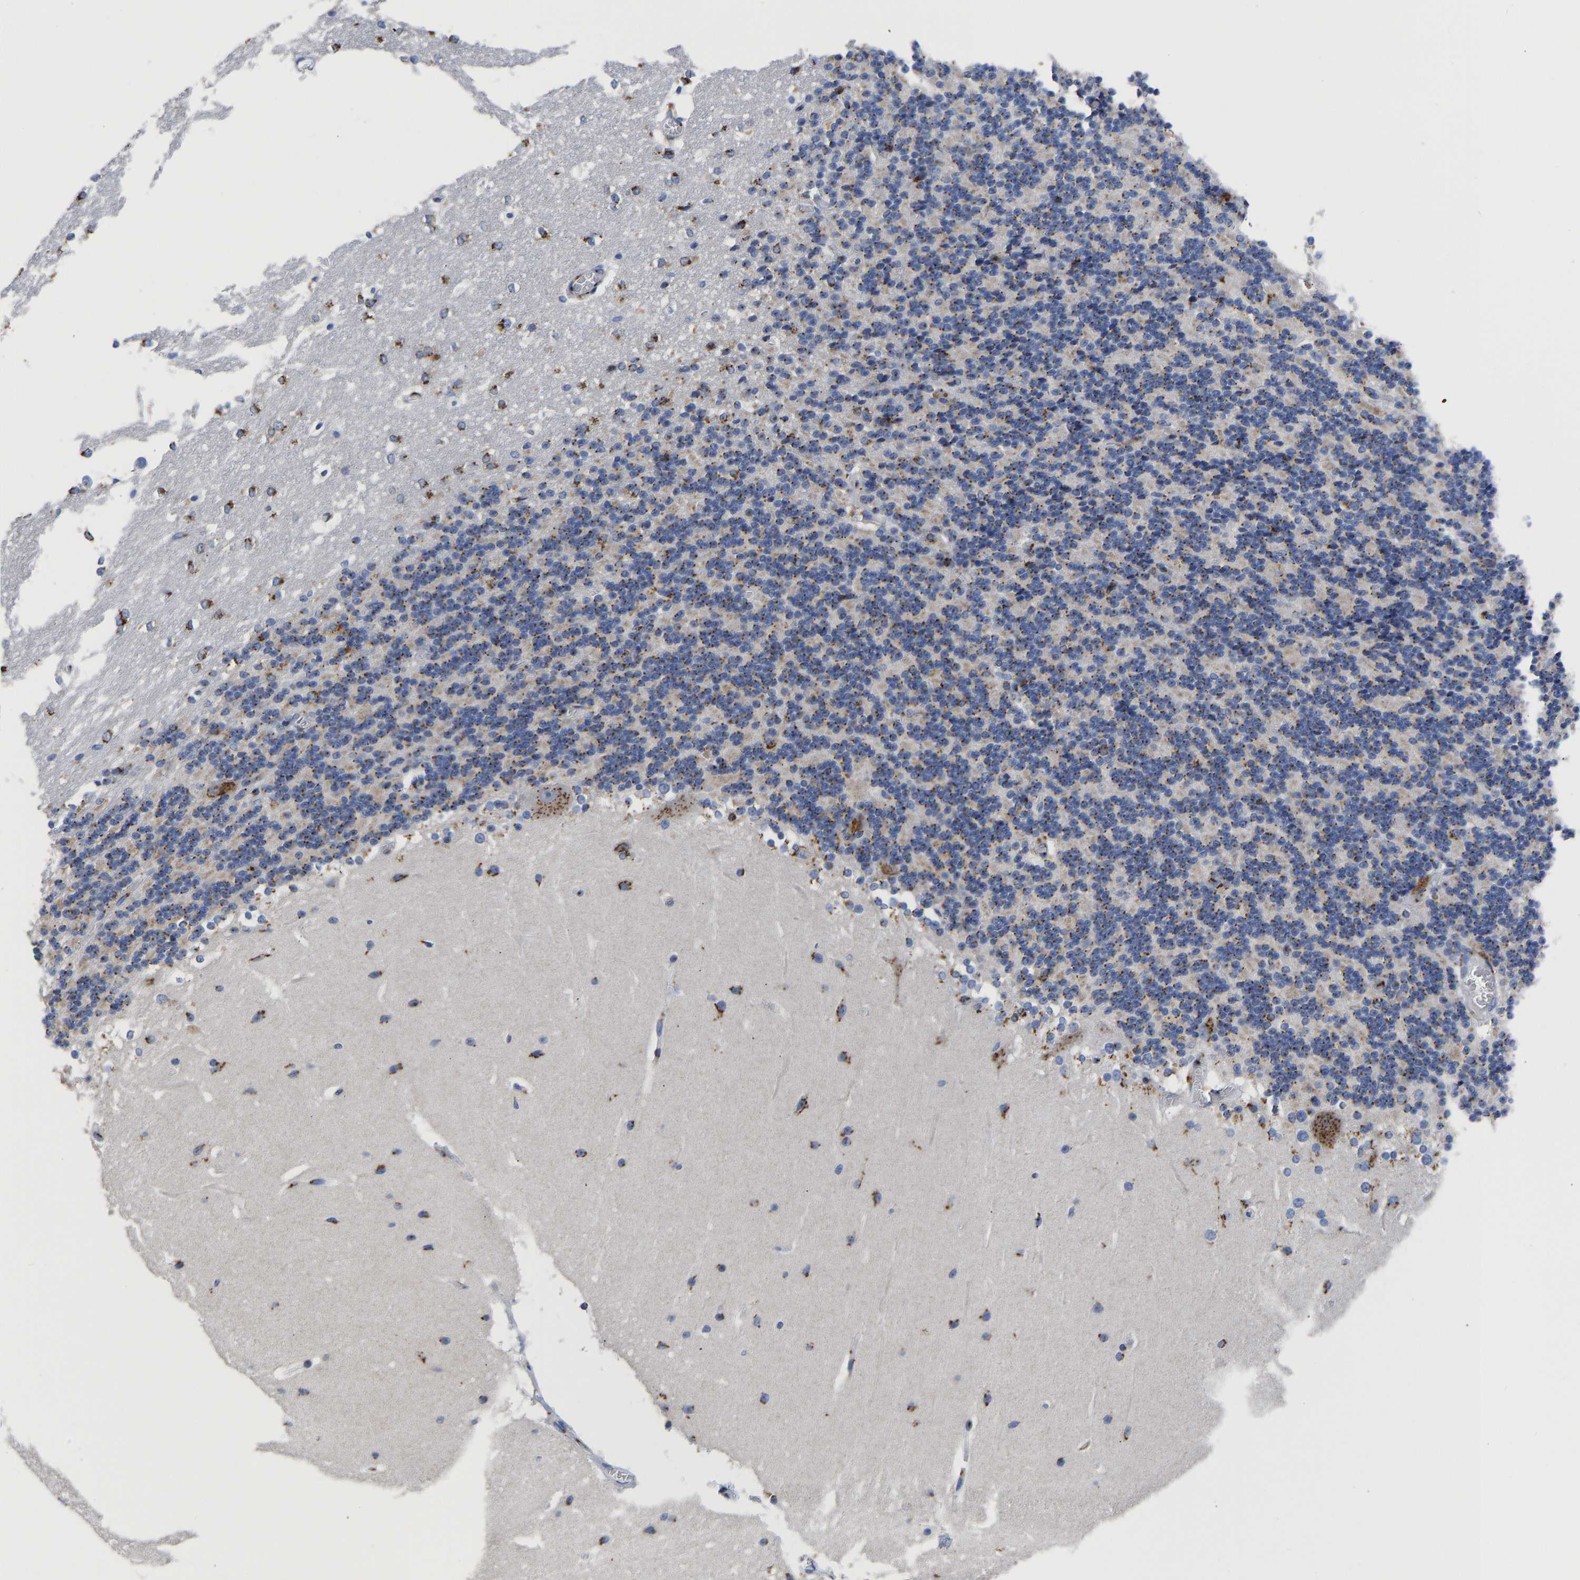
{"staining": {"intensity": "moderate", "quantity": ">75%", "location": "cytoplasmic/membranous"}, "tissue": "cerebellum", "cell_type": "Cells in granular layer", "image_type": "normal", "snomed": [{"axis": "morphology", "description": "Normal tissue, NOS"}, {"axis": "topography", "description": "Cerebellum"}], "caption": "Cells in granular layer show moderate cytoplasmic/membranous positivity in about >75% of cells in benign cerebellum.", "gene": "TMEM87A", "patient": {"sex": "female", "age": 19}}